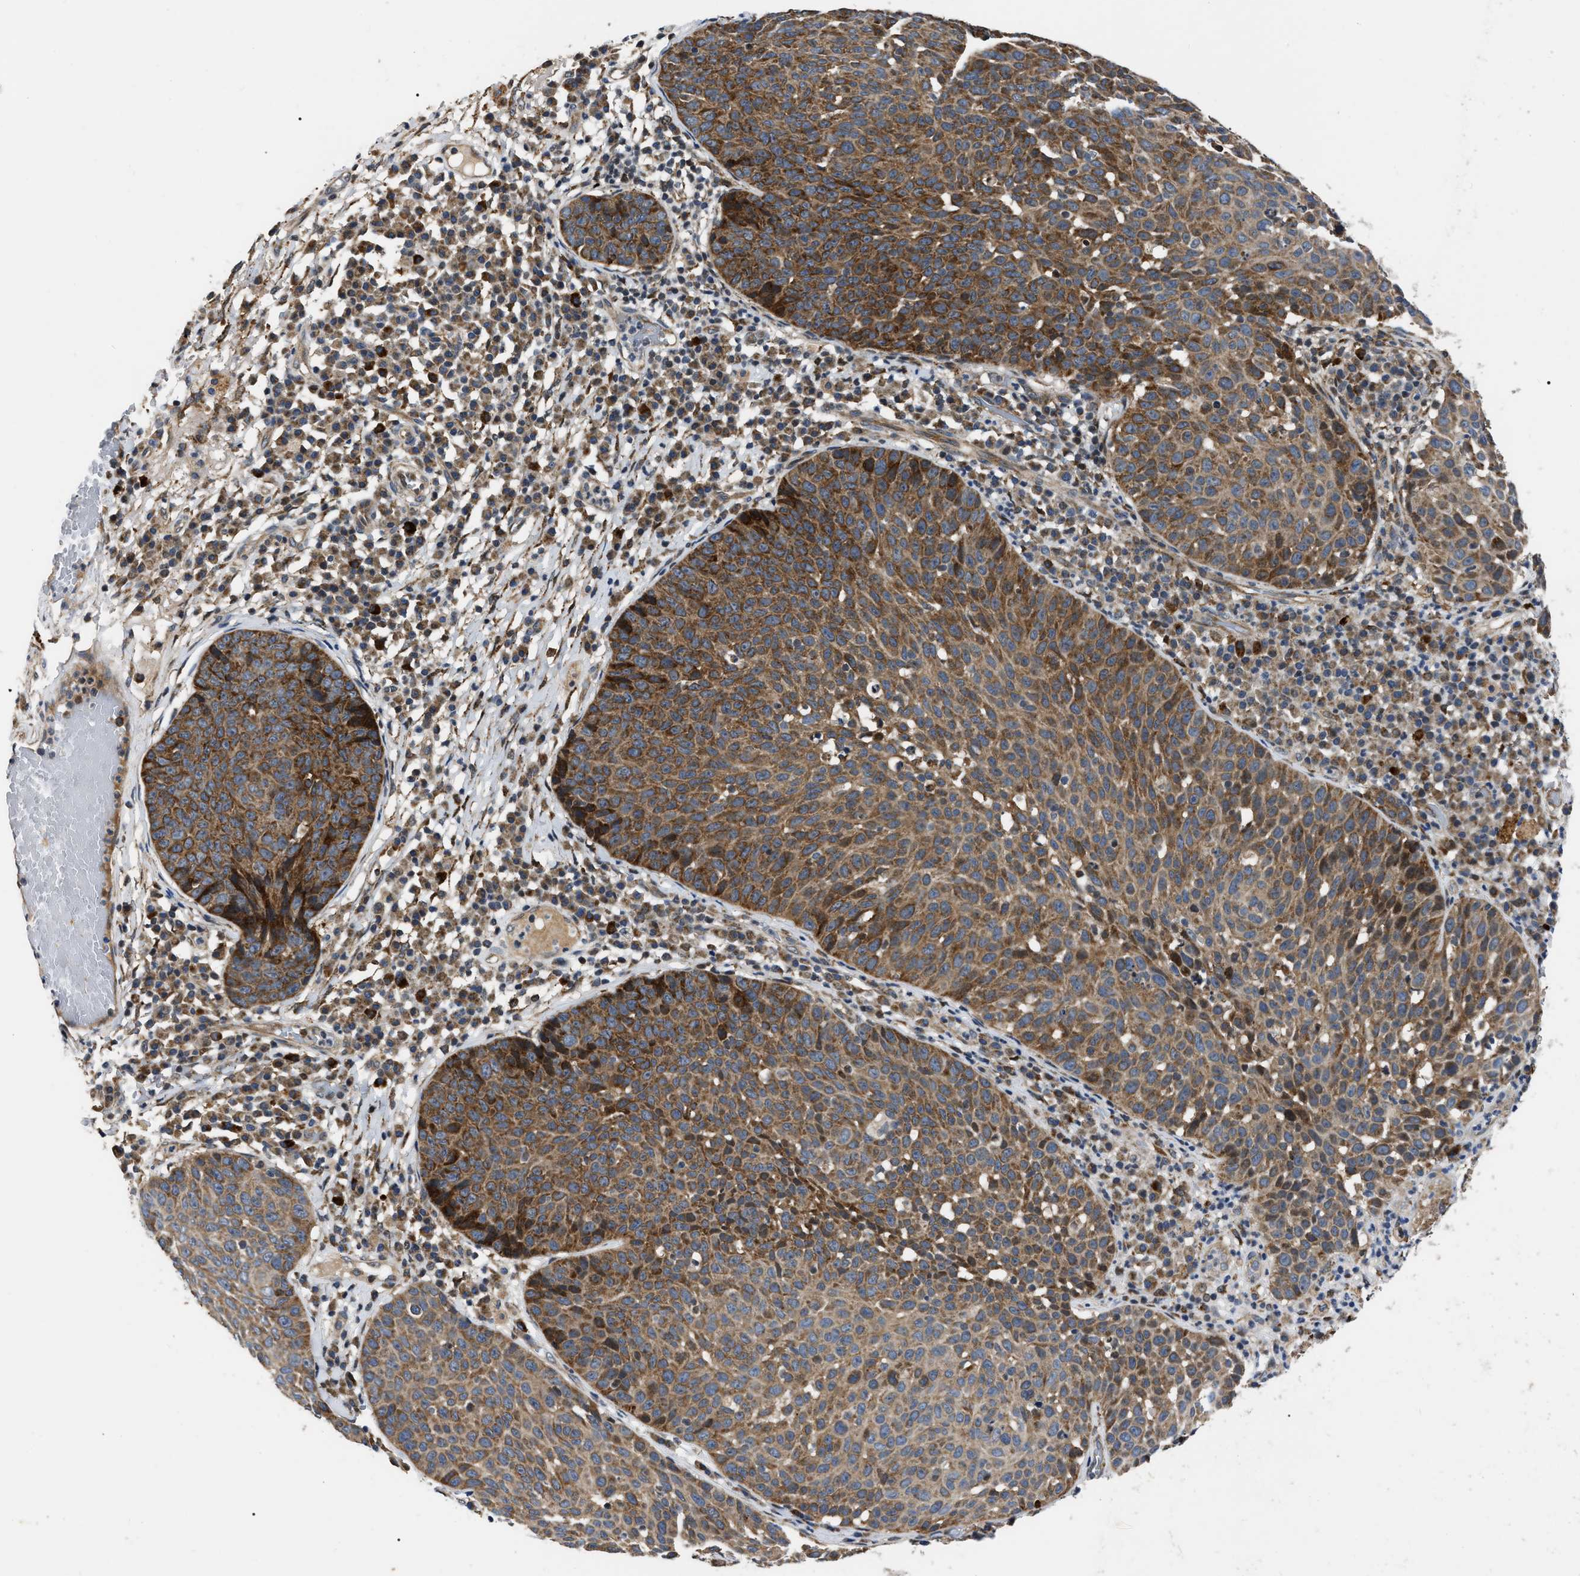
{"staining": {"intensity": "moderate", "quantity": ">75%", "location": "cytoplasmic/membranous"}, "tissue": "skin cancer", "cell_type": "Tumor cells", "image_type": "cancer", "snomed": [{"axis": "morphology", "description": "Squamous cell carcinoma in situ, NOS"}, {"axis": "morphology", "description": "Squamous cell carcinoma, NOS"}, {"axis": "topography", "description": "Skin"}], "caption": "An image of human squamous cell carcinoma in situ (skin) stained for a protein exhibits moderate cytoplasmic/membranous brown staining in tumor cells.", "gene": "PPWD1", "patient": {"sex": "male", "age": 93}}